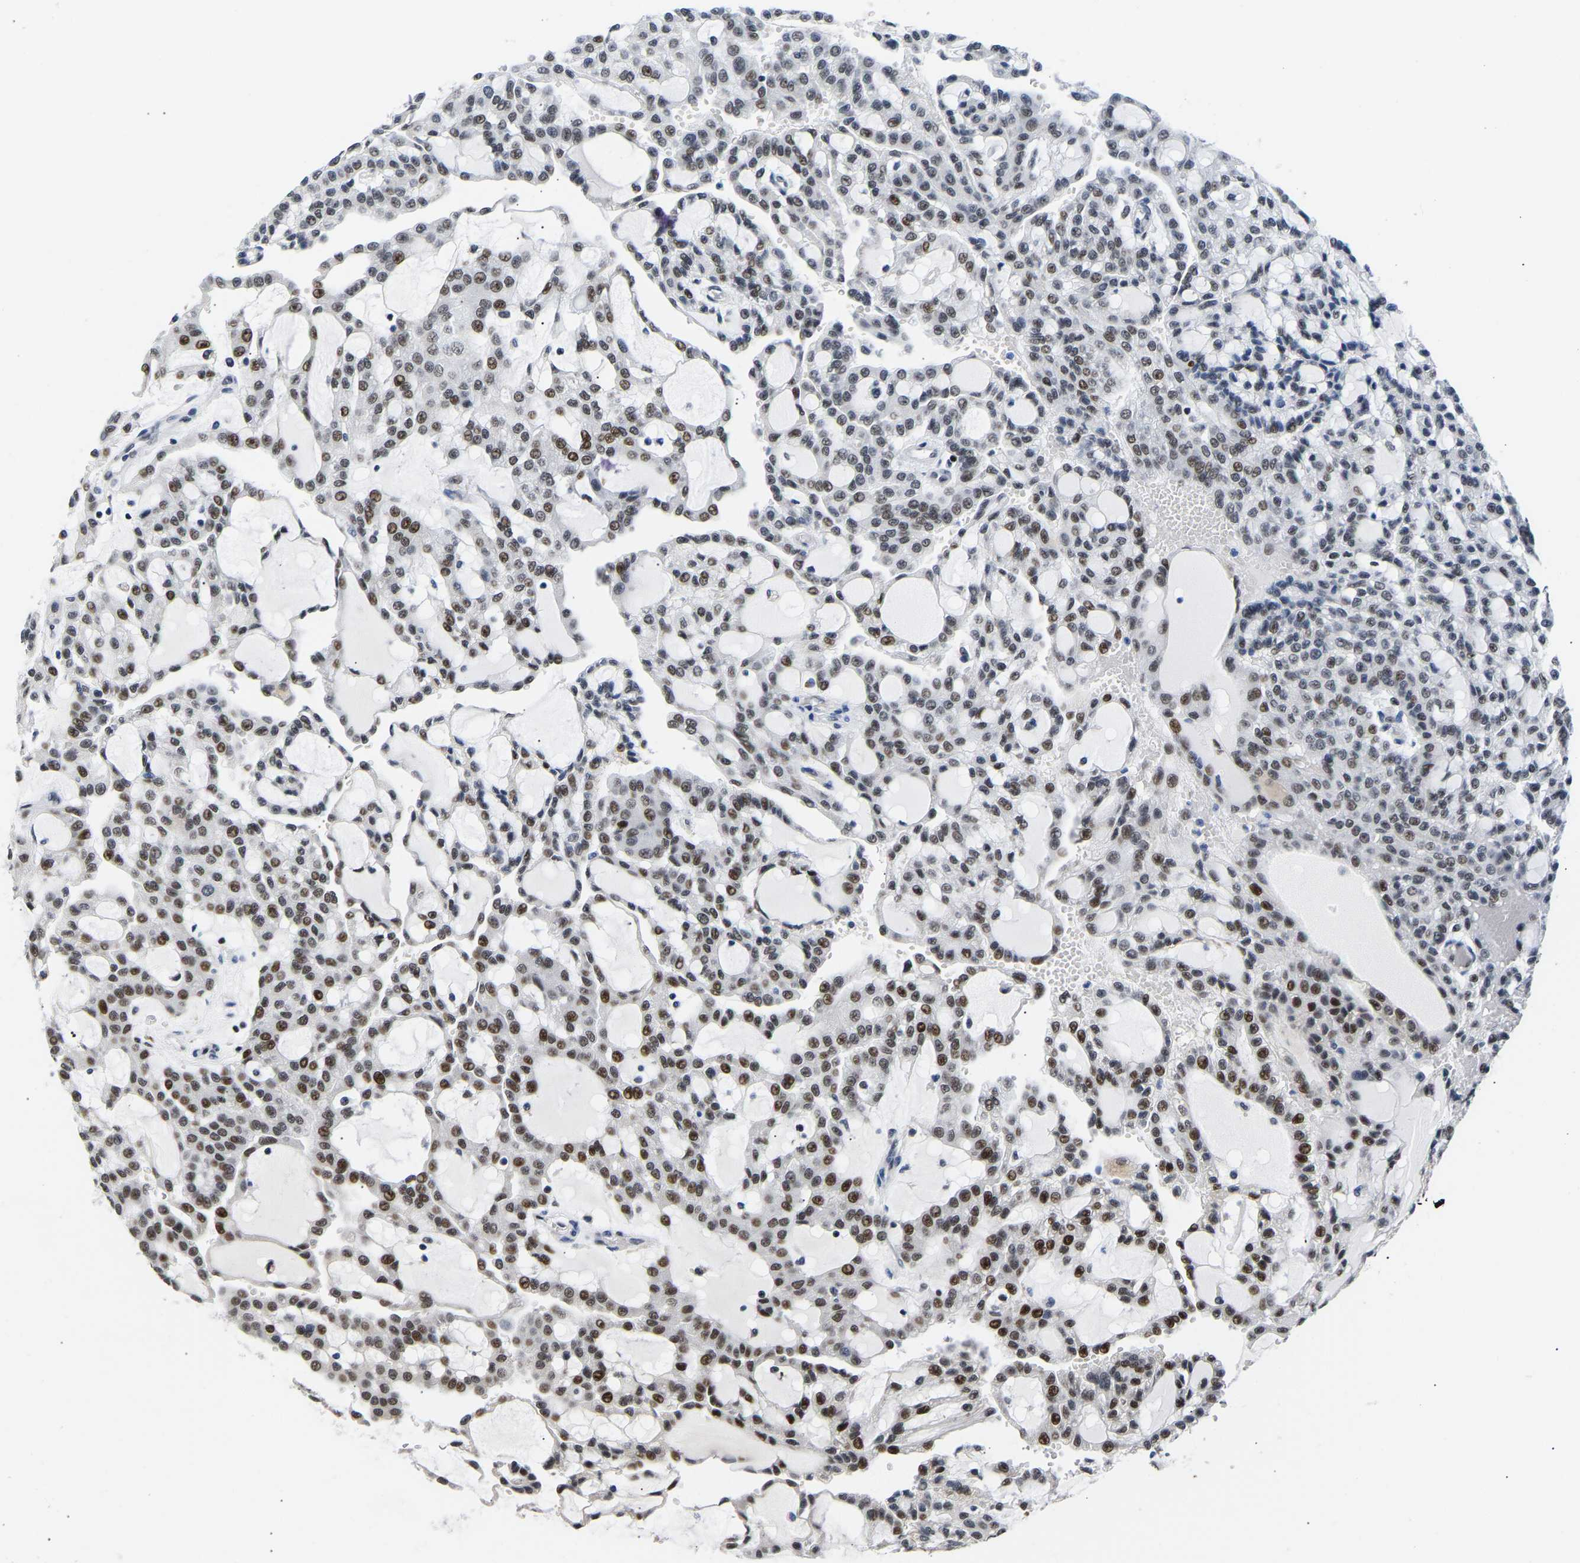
{"staining": {"intensity": "moderate", "quantity": ">75%", "location": "nuclear"}, "tissue": "renal cancer", "cell_type": "Tumor cells", "image_type": "cancer", "snomed": [{"axis": "morphology", "description": "Adenocarcinoma, NOS"}, {"axis": "topography", "description": "Kidney"}], "caption": "Human renal cancer (adenocarcinoma) stained with a brown dye shows moderate nuclear positive positivity in approximately >75% of tumor cells.", "gene": "PTRHD1", "patient": {"sex": "male", "age": 63}}